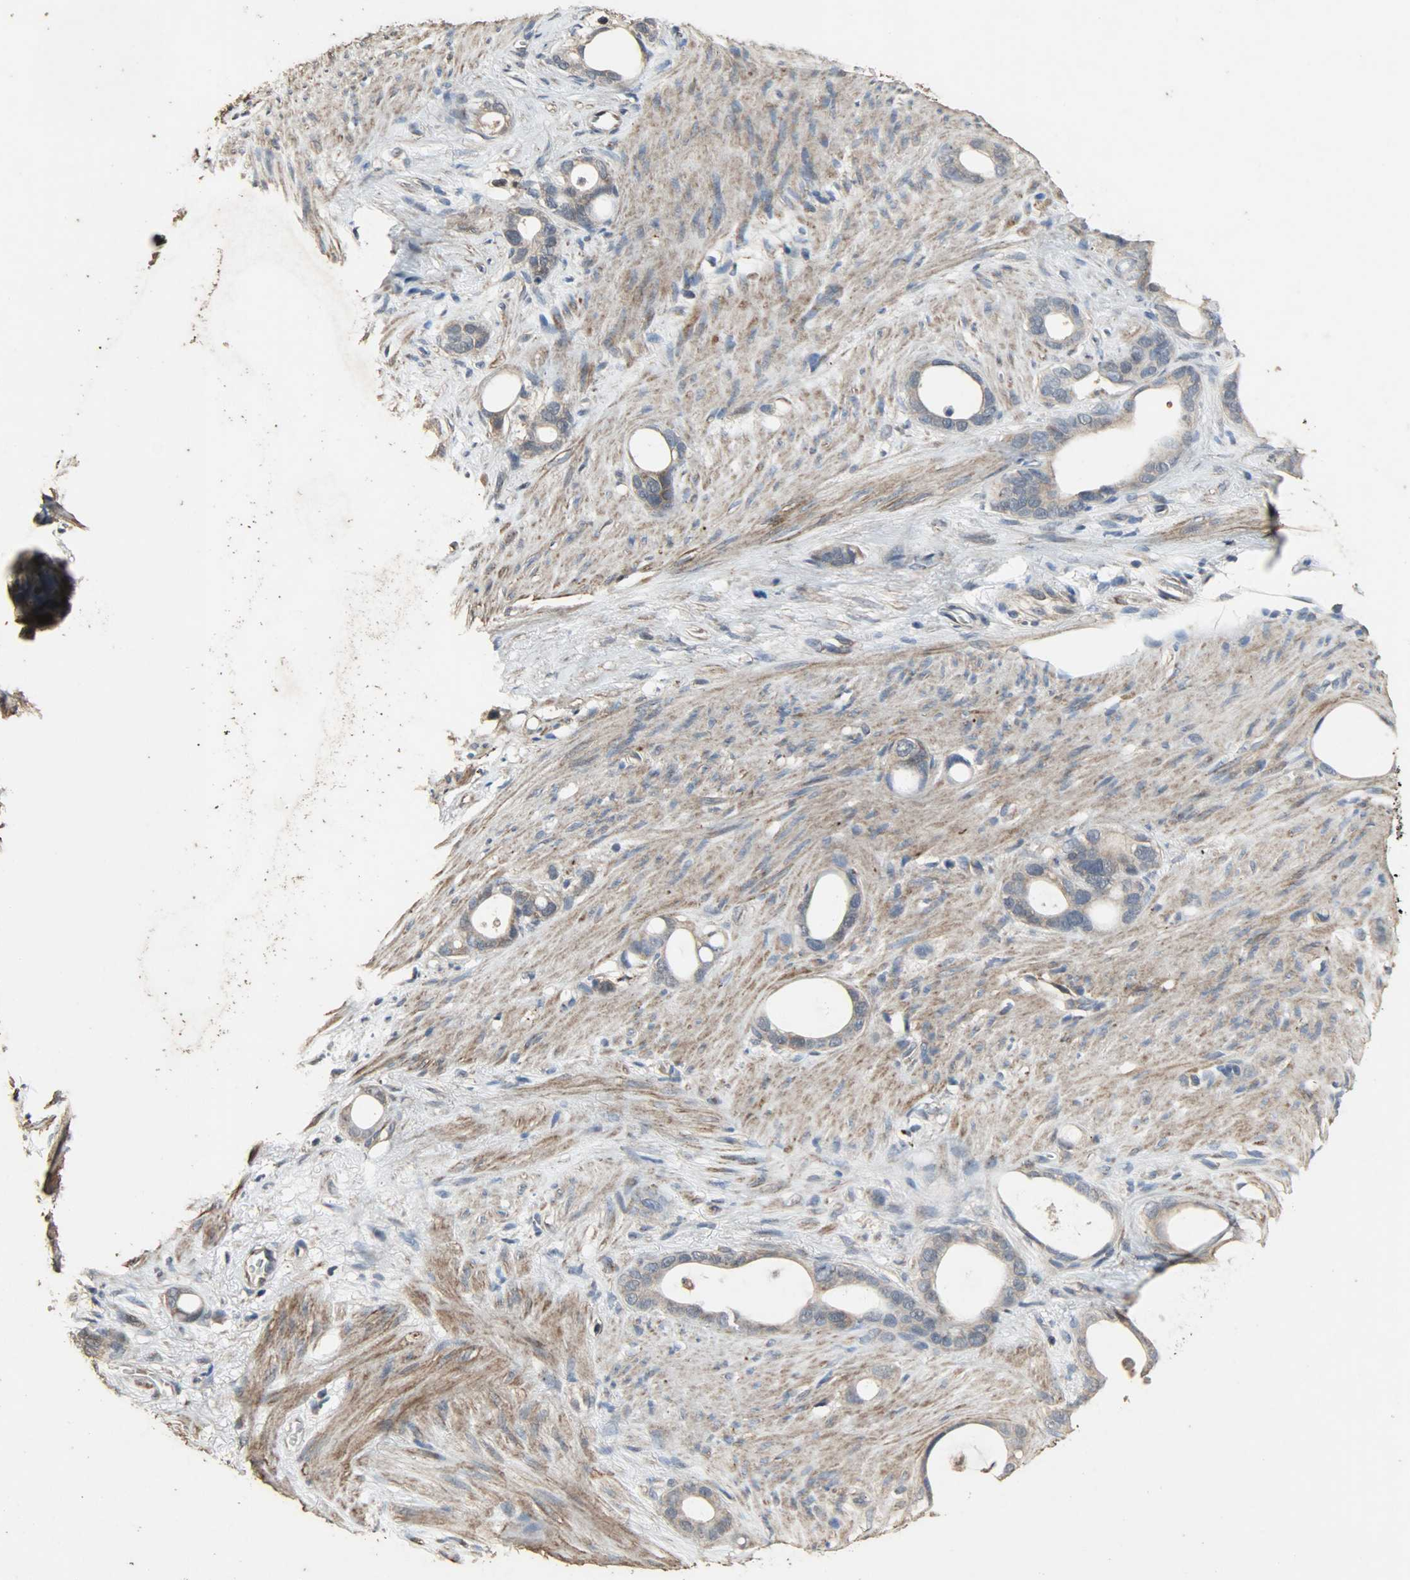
{"staining": {"intensity": "weak", "quantity": ">75%", "location": "cytoplasmic/membranous"}, "tissue": "stomach cancer", "cell_type": "Tumor cells", "image_type": "cancer", "snomed": [{"axis": "morphology", "description": "Adenocarcinoma, NOS"}, {"axis": "topography", "description": "Stomach"}], "caption": "Stomach cancer (adenocarcinoma) tissue demonstrates weak cytoplasmic/membranous staining in about >75% of tumor cells", "gene": "CDKN2C", "patient": {"sex": "female", "age": 75}}